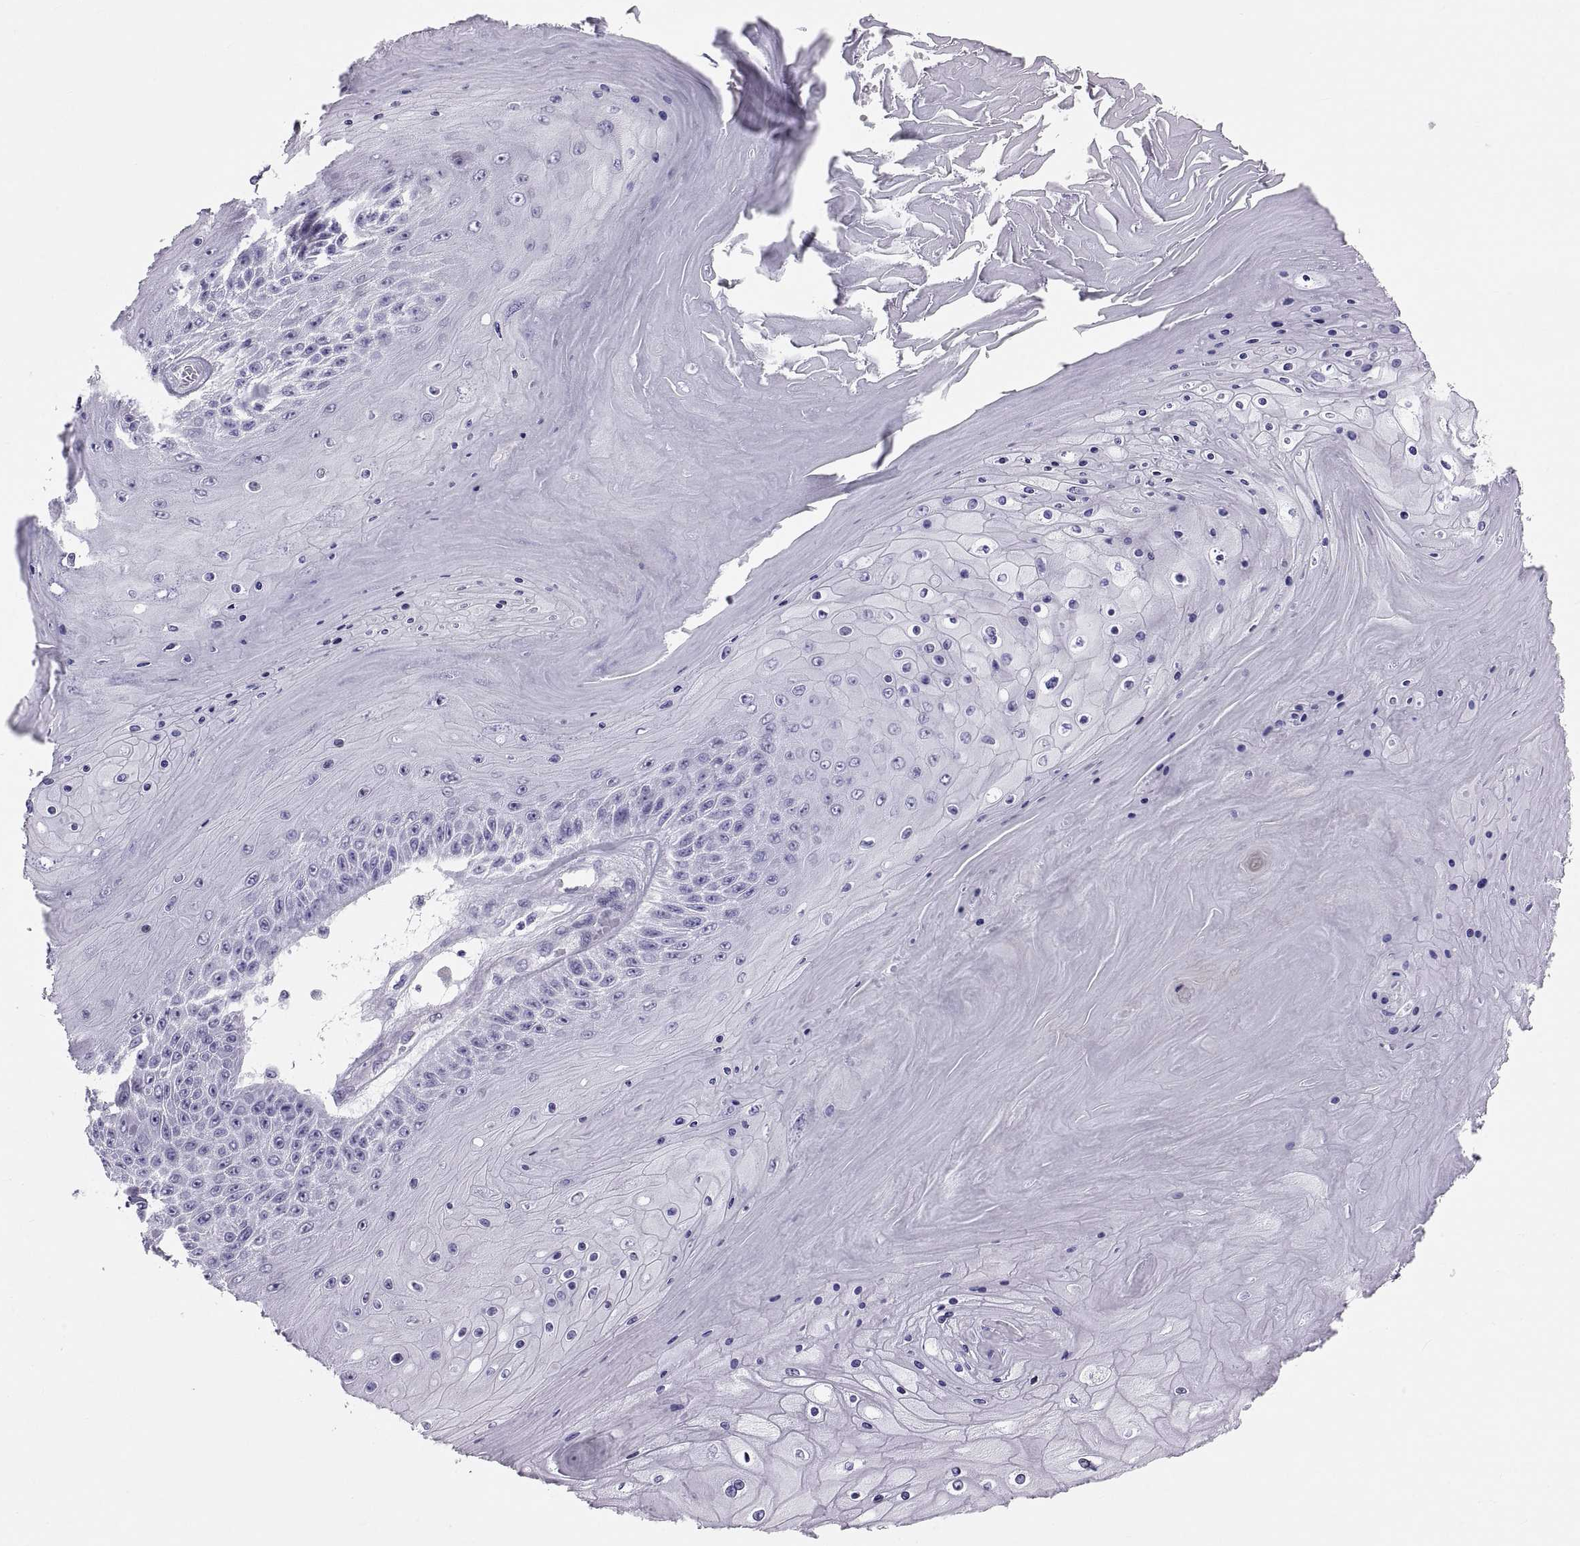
{"staining": {"intensity": "negative", "quantity": "none", "location": "none"}, "tissue": "skin cancer", "cell_type": "Tumor cells", "image_type": "cancer", "snomed": [{"axis": "morphology", "description": "Squamous cell carcinoma, NOS"}, {"axis": "topography", "description": "Skin"}], "caption": "IHC of human skin squamous cell carcinoma displays no expression in tumor cells. (Stains: DAB IHC with hematoxylin counter stain, Microscopy: brightfield microscopy at high magnification).", "gene": "FAM170A", "patient": {"sex": "male", "age": 62}}